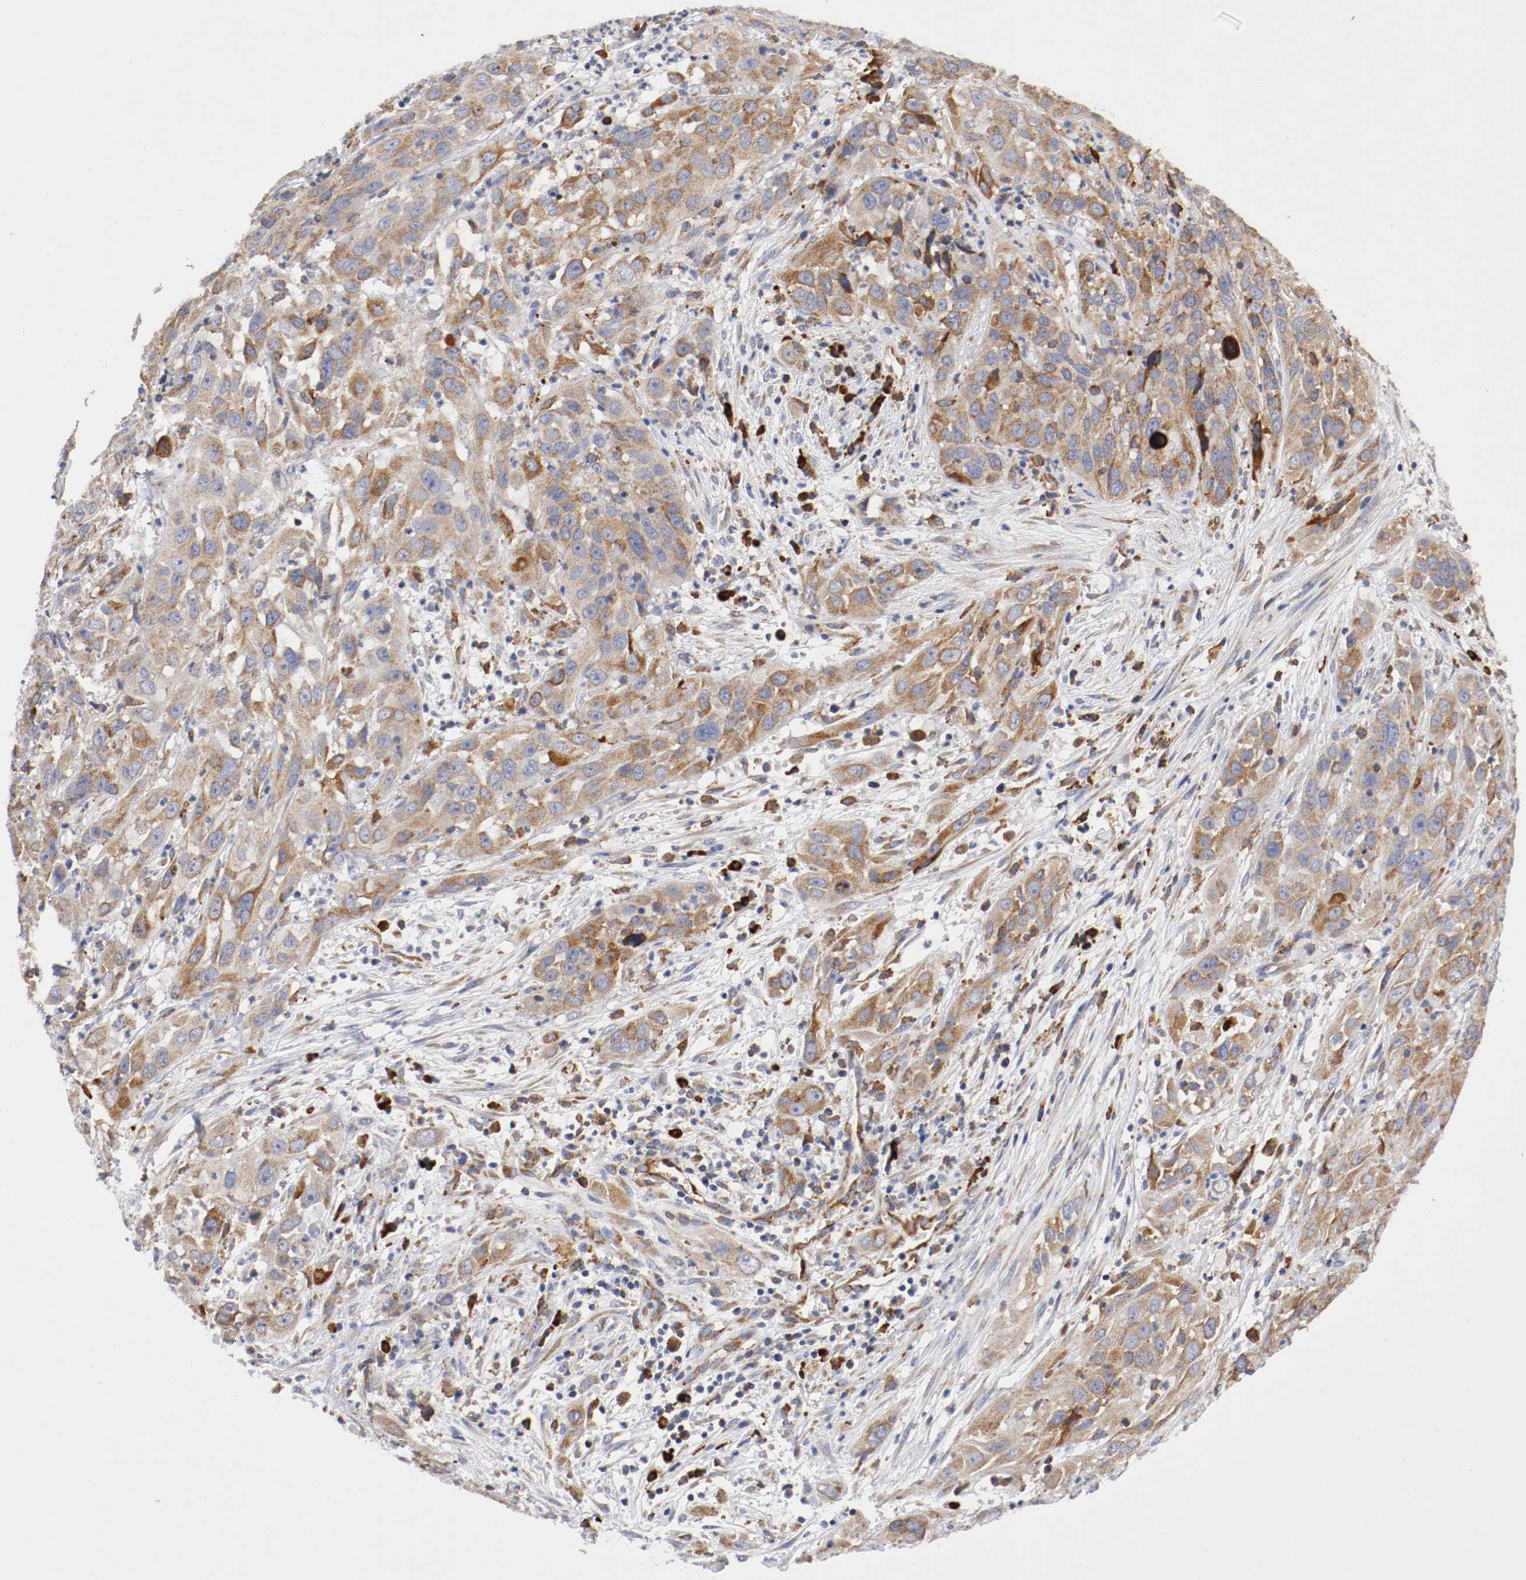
{"staining": {"intensity": "moderate", "quantity": ">75%", "location": "cytoplasmic/membranous"}, "tissue": "cervical cancer", "cell_type": "Tumor cells", "image_type": "cancer", "snomed": [{"axis": "morphology", "description": "Squamous cell carcinoma, NOS"}, {"axis": "topography", "description": "Cervix"}], "caption": "Moderate cytoplasmic/membranous protein expression is appreciated in approximately >75% of tumor cells in cervical cancer. (Brightfield microscopy of DAB IHC at high magnification).", "gene": "TRAF2", "patient": {"sex": "female", "age": 32}}